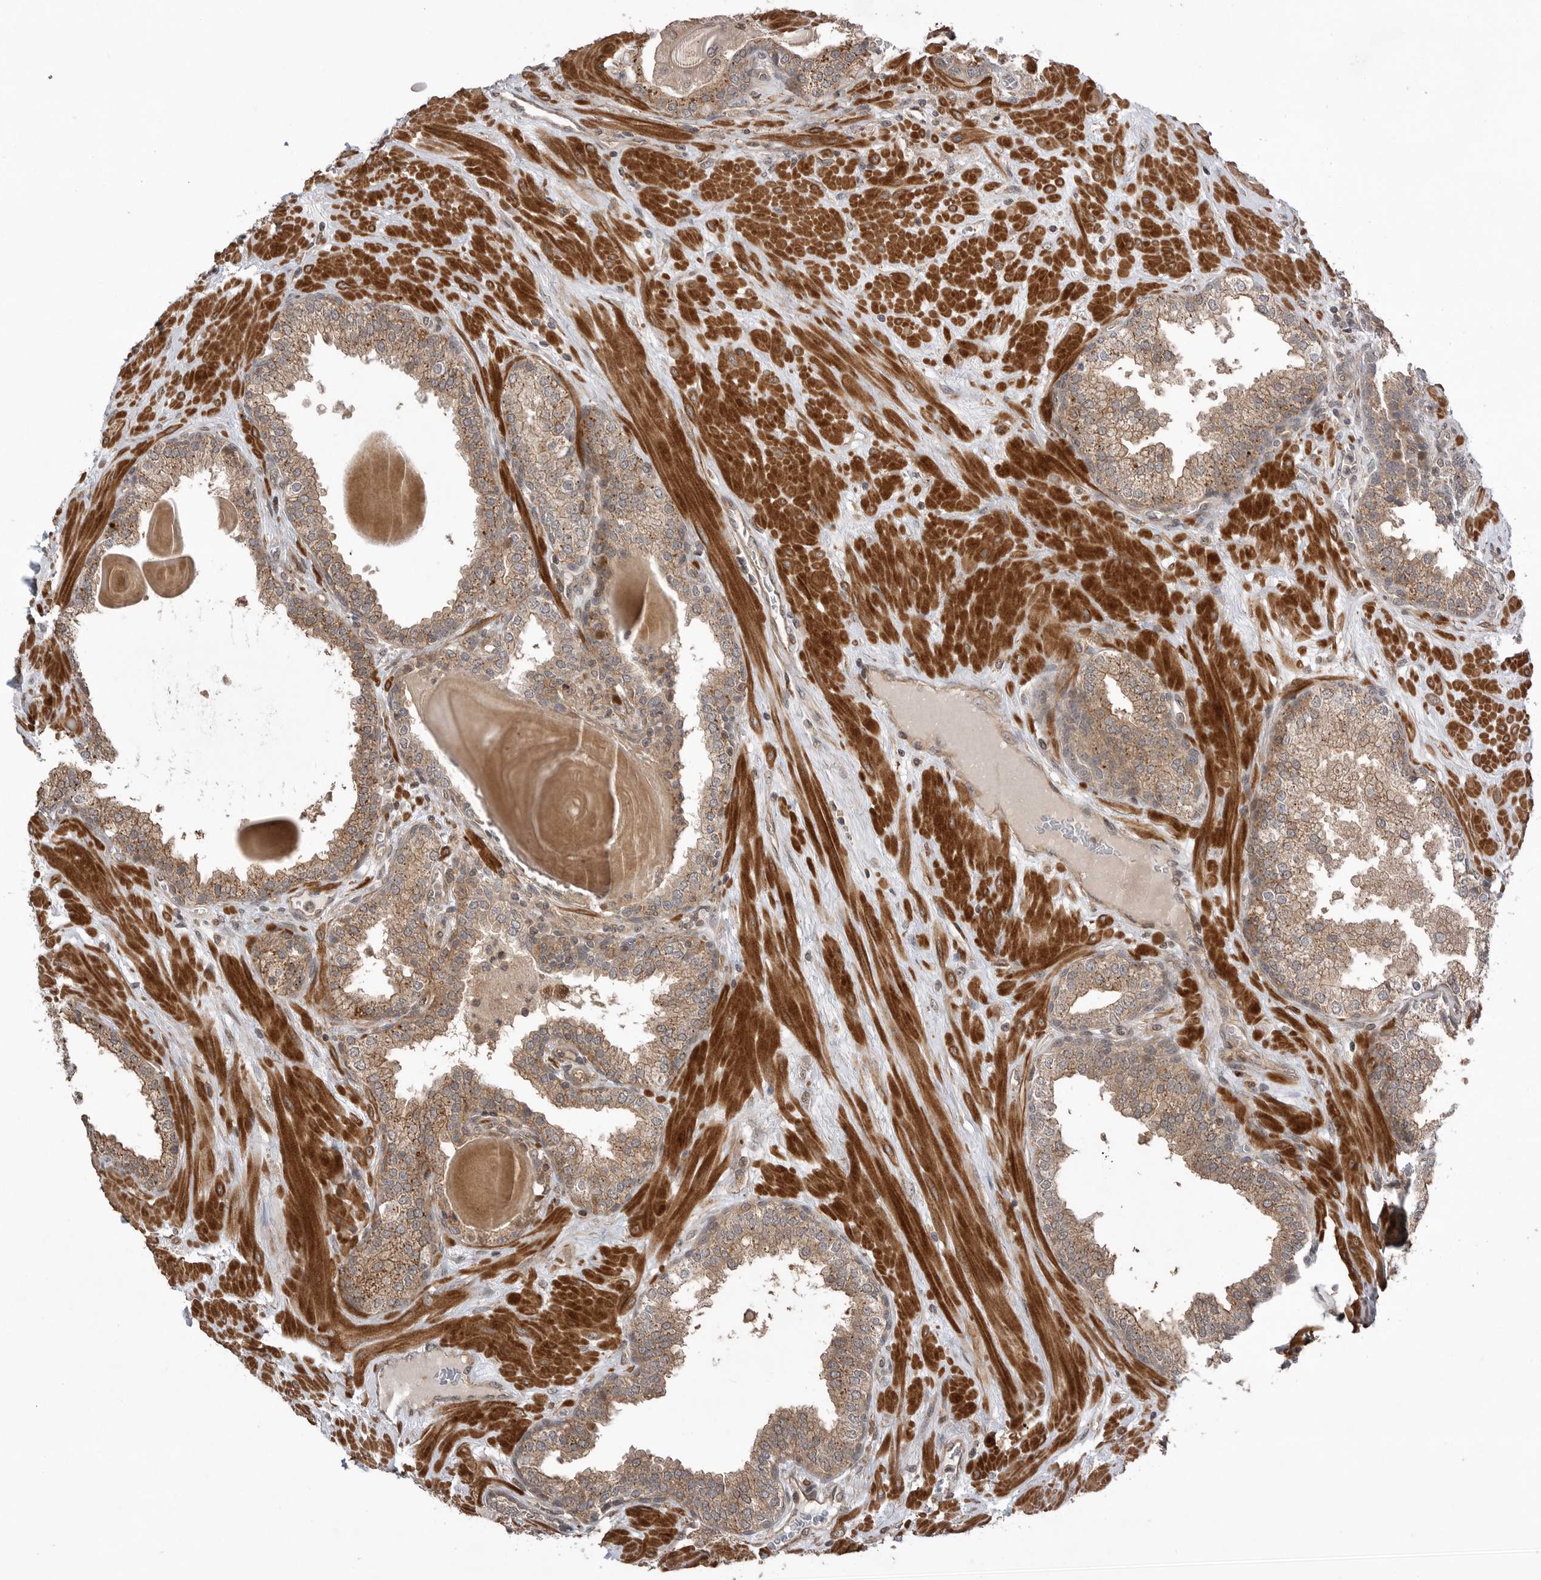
{"staining": {"intensity": "moderate", "quantity": ">75%", "location": "cytoplasmic/membranous"}, "tissue": "prostate", "cell_type": "Glandular cells", "image_type": "normal", "snomed": [{"axis": "morphology", "description": "Normal tissue, NOS"}, {"axis": "topography", "description": "Prostate"}], "caption": "Unremarkable prostate shows moderate cytoplasmic/membranous expression in about >75% of glandular cells, visualized by immunohistochemistry.", "gene": "PEAK1", "patient": {"sex": "male", "age": 51}}